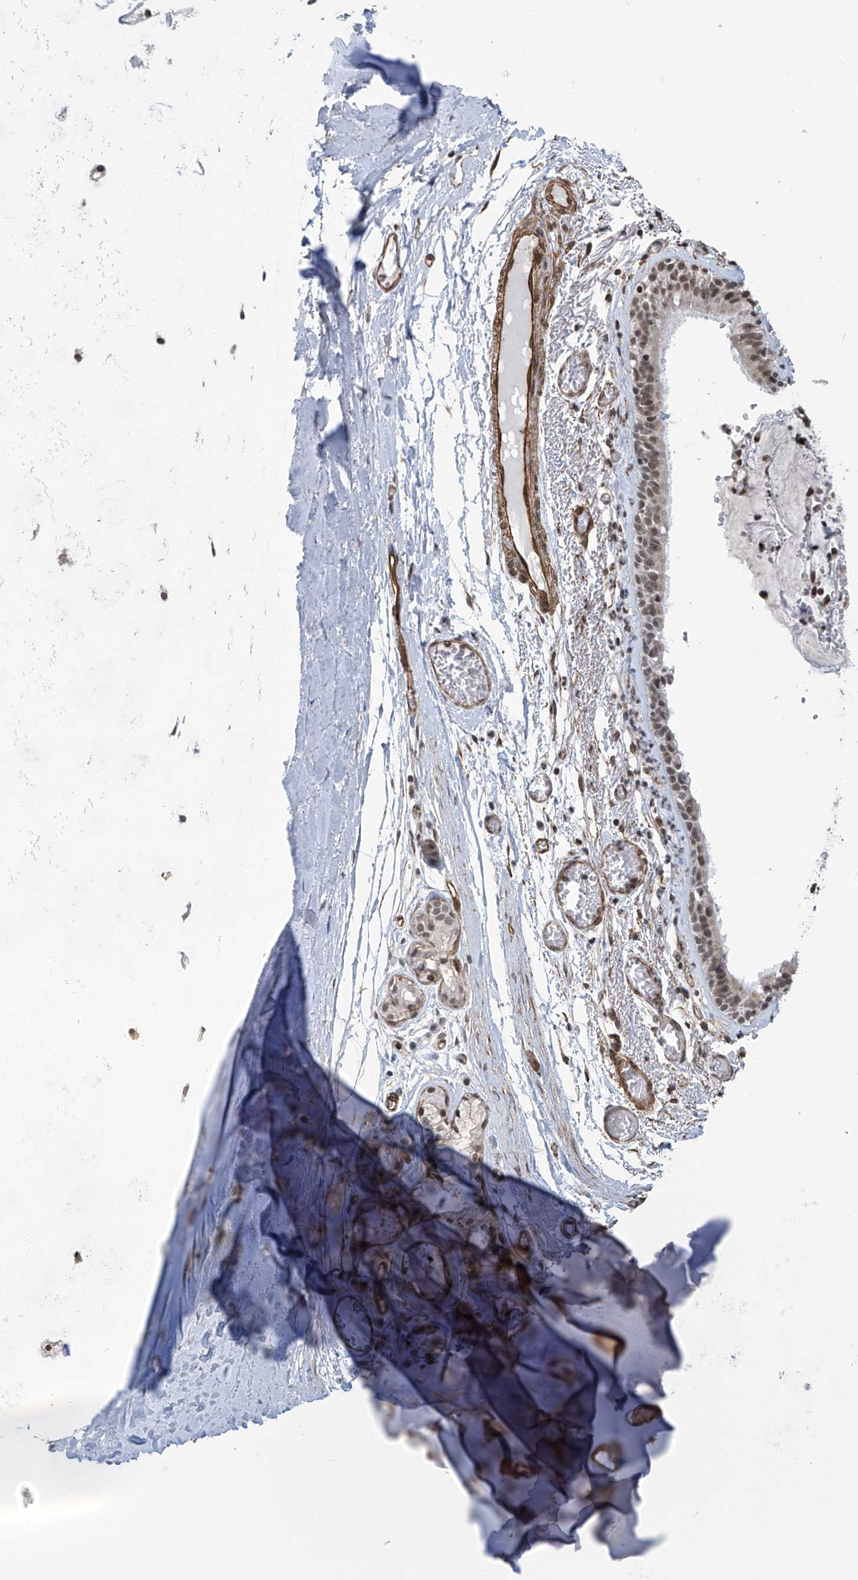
{"staining": {"intensity": "weak", "quantity": ">75%", "location": "nuclear"}, "tissue": "bronchus", "cell_type": "Respiratory epithelial cells", "image_type": "normal", "snomed": [{"axis": "morphology", "description": "Normal tissue, NOS"}, {"axis": "topography", "description": "Bronchus"}, {"axis": "topography", "description": "Lung"}], "caption": "Immunohistochemical staining of benign bronchus demonstrates weak nuclear protein staining in about >75% of respiratory epithelial cells. The staining was performed using DAB to visualize the protein expression in brown, while the nuclei were stained in blue with hematoxylin (Magnification: 20x).", "gene": "METAP1D", "patient": {"sex": "male", "age": 56}}